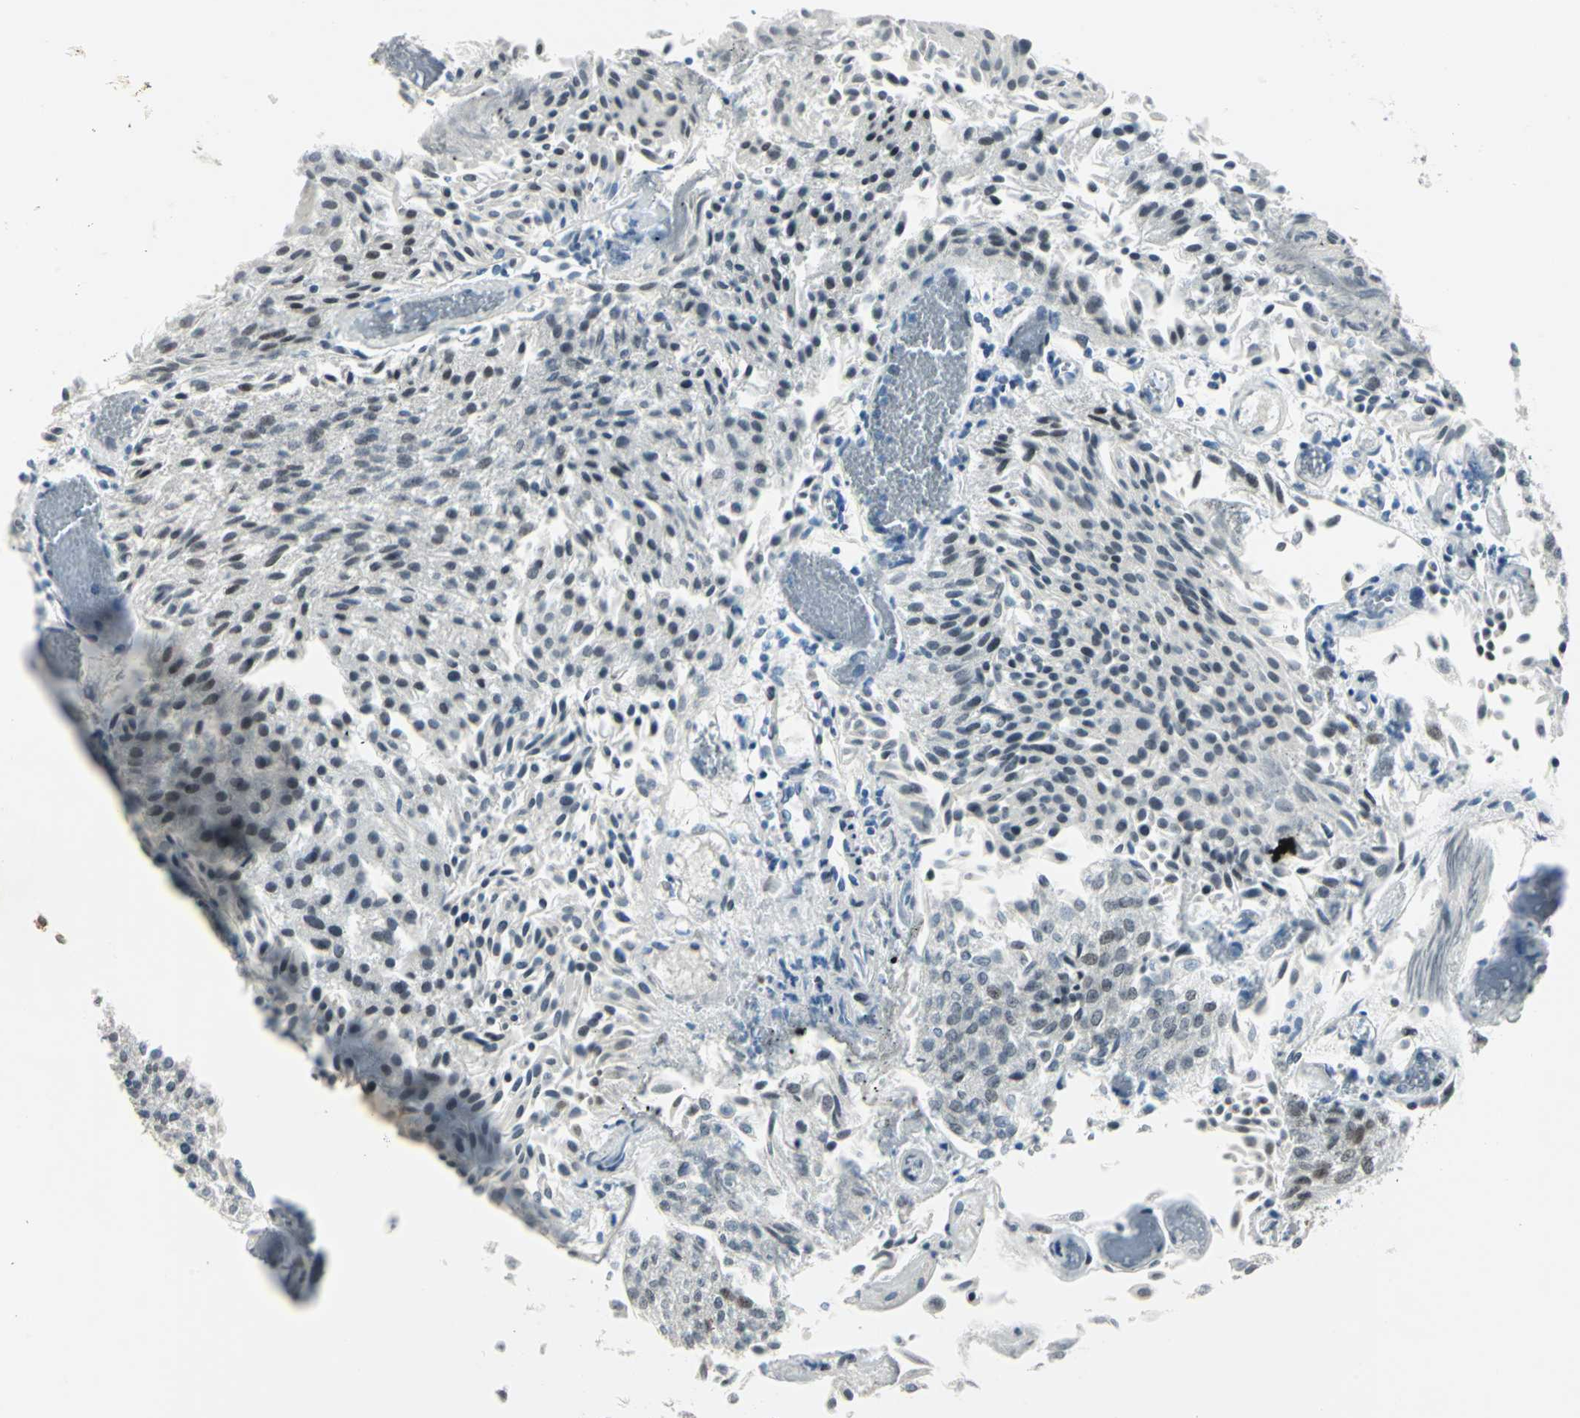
{"staining": {"intensity": "moderate", "quantity": "<25%", "location": "nuclear"}, "tissue": "urothelial cancer", "cell_type": "Tumor cells", "image_type": "cancer", "snomed": [{"axis": "morphology", "description": "Urothelial carcinoma, Low grade"}, {"axis": "topography", "description": "Urinary bladder"}], "caption": "A high-resolution micrograph shows immunohistochemistry staining of low-grade urothelial carcinoma, which demonstrates moderate nuclear positivity in approximately <25% of tumor cells.", "gene": "MEIS2", "patient": {"sex": "male", "age": 86}}